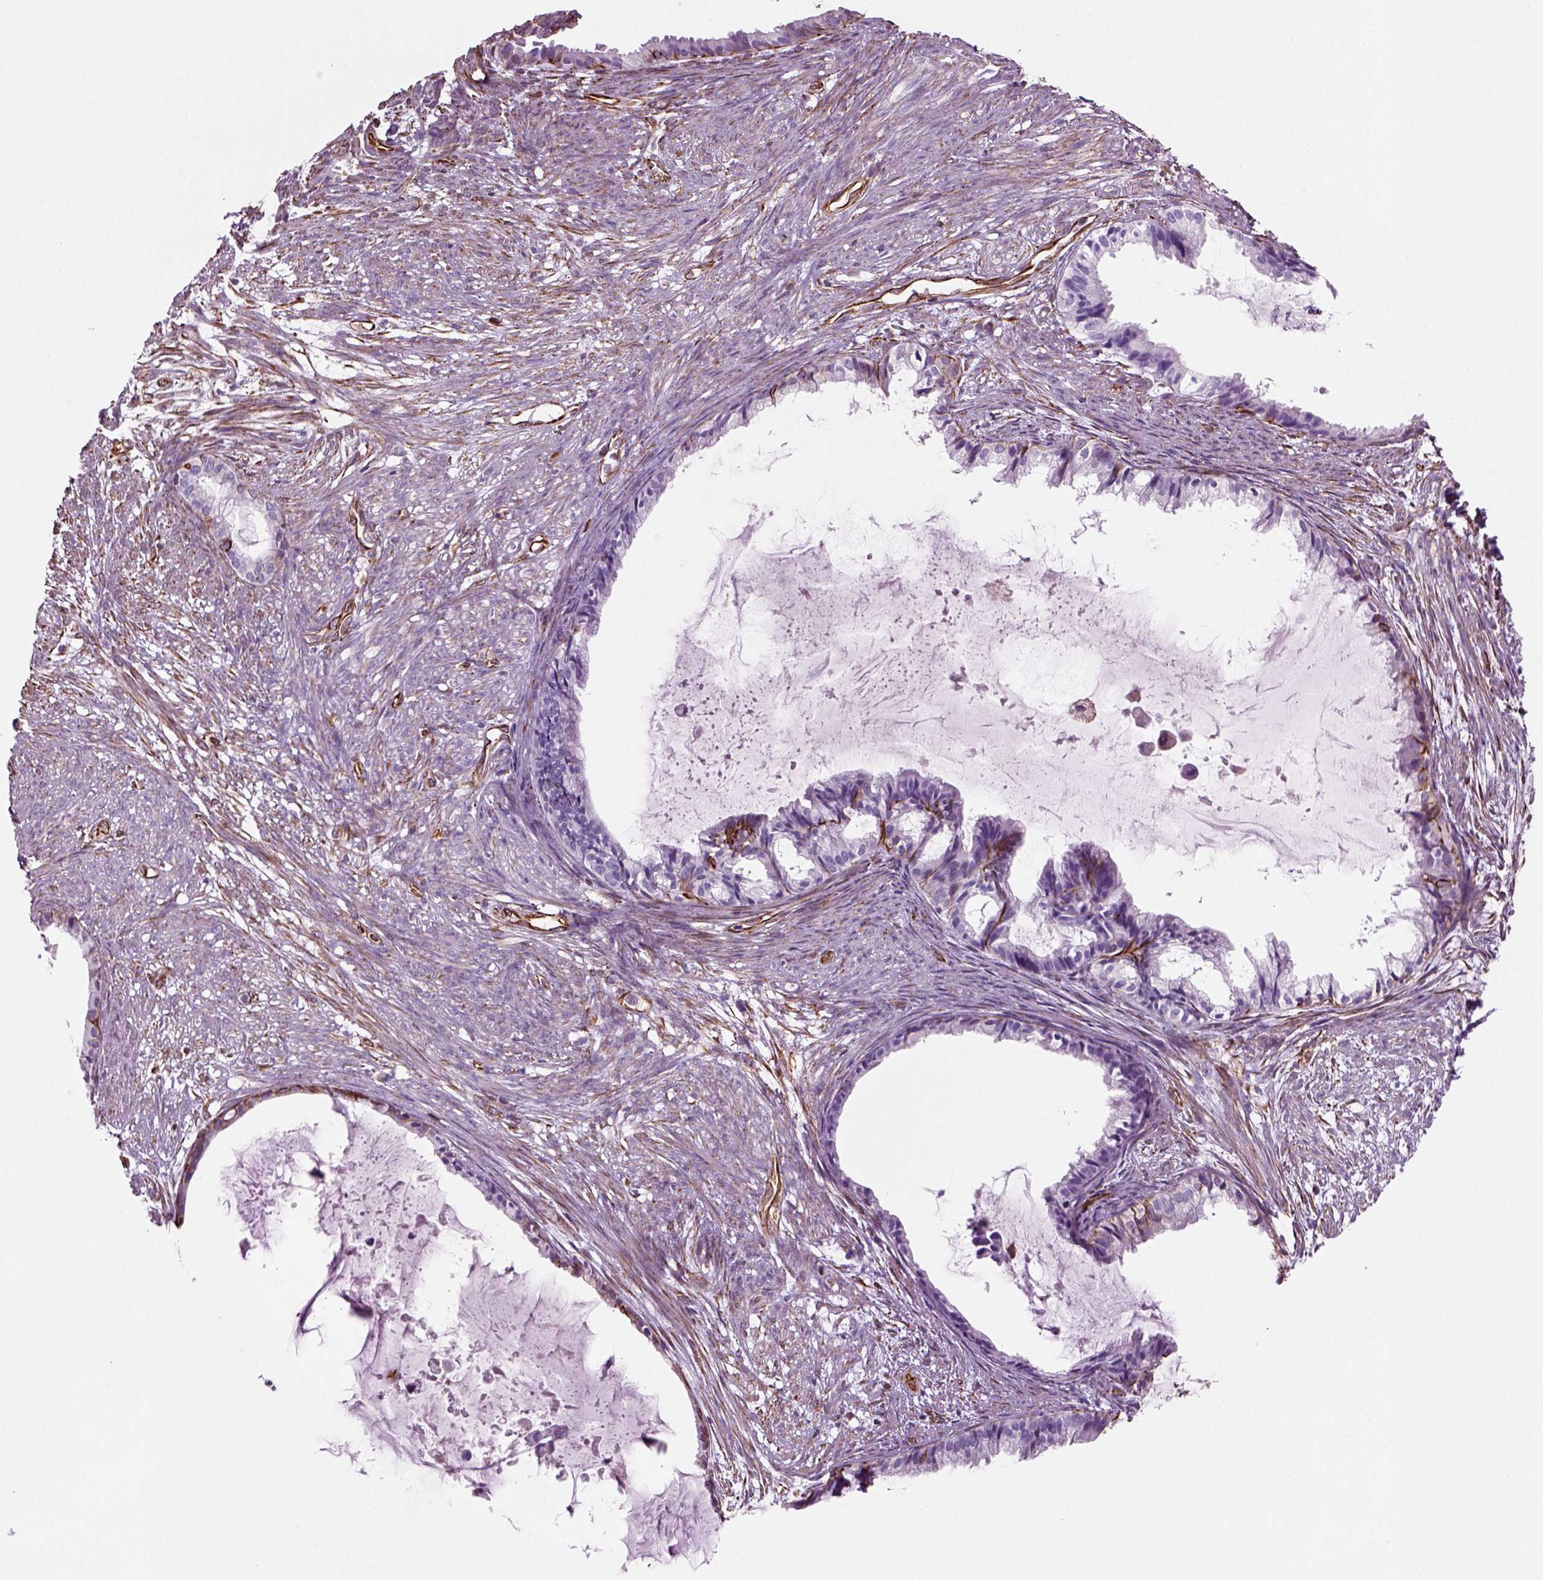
{"staining": {"intensity": "strong", "quantity": "<25%", "location": "cytoplasmic/membranous"}, "tissue": "endometrial cancer", "cell_type": "Tumor cells", "image_type": "cancer", "snomed": [{"axis": "morphology", "description": "Adenocarcinoma, NOS"}, {"axis": "topography", "description": "Endometrium"}], "caption": "A medium amount of strong cytoplasmic/membranous staining is appreciated in approximately <25% of tumor cells in adenocarcinoma (endometrial) tissue.", "gene": "ACER3", "patient": {"sex": "female", "age": 86}}